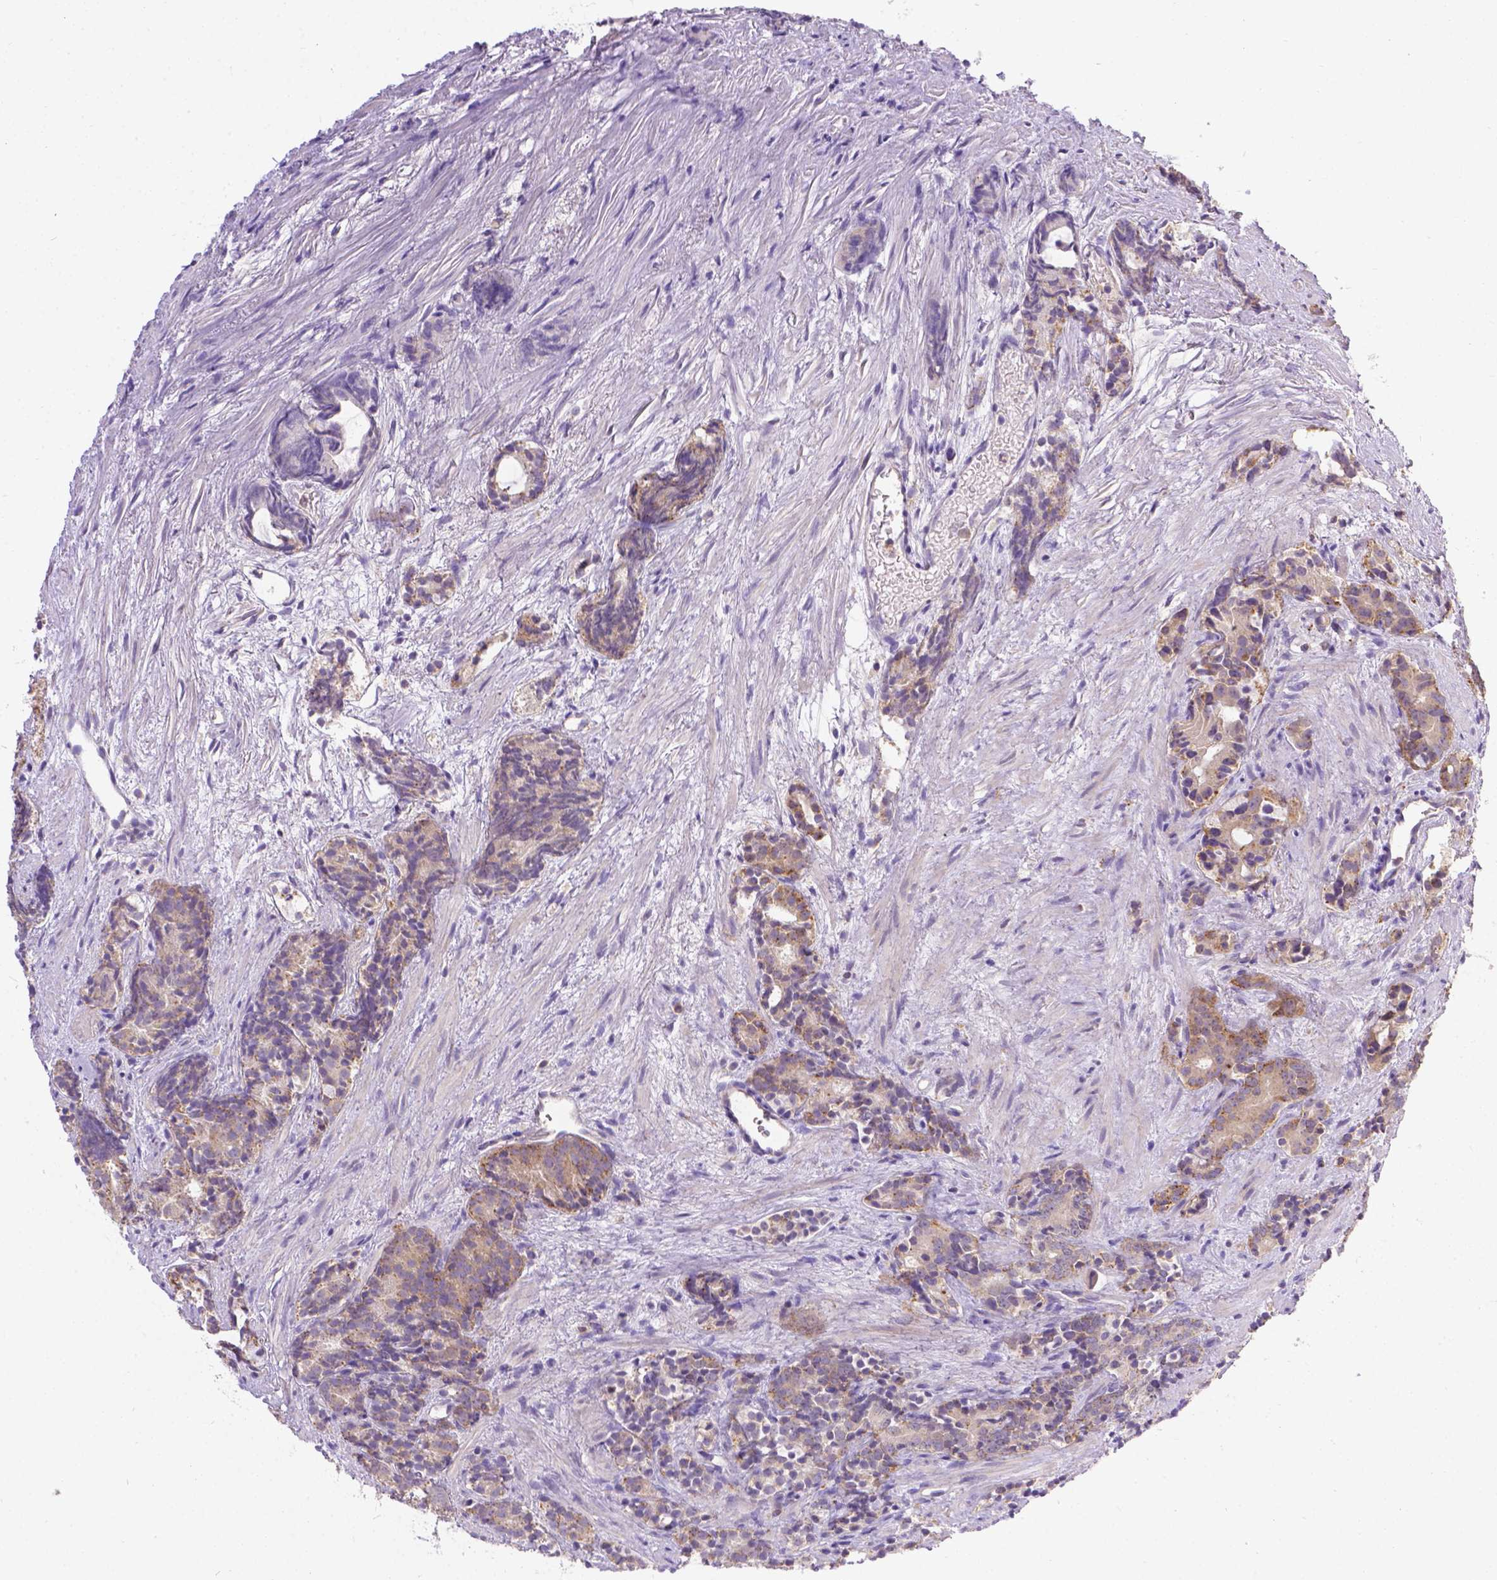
{"staining": {"intensity": "moderate", "quantity": "<25%", "location": "cytoplasmic/membranous"}, "tissue": "prostate cancer", "cell_type": "Tumor cells", "image_type": "cancer", "snomed": [{"axis": "morphology", "description": "Adenocarcinoma, High grade"}, {"axis": "topography", "description": "Prostate"}], "caption": "About <25% of tumor cells in human prostate cancer exhibit moderate cytoplasmic/membranous protein staining as visualized by brown immunohistochemical staining.", "gene": "TM4SF18", "patient": {"sex": "male", "age": 84}}